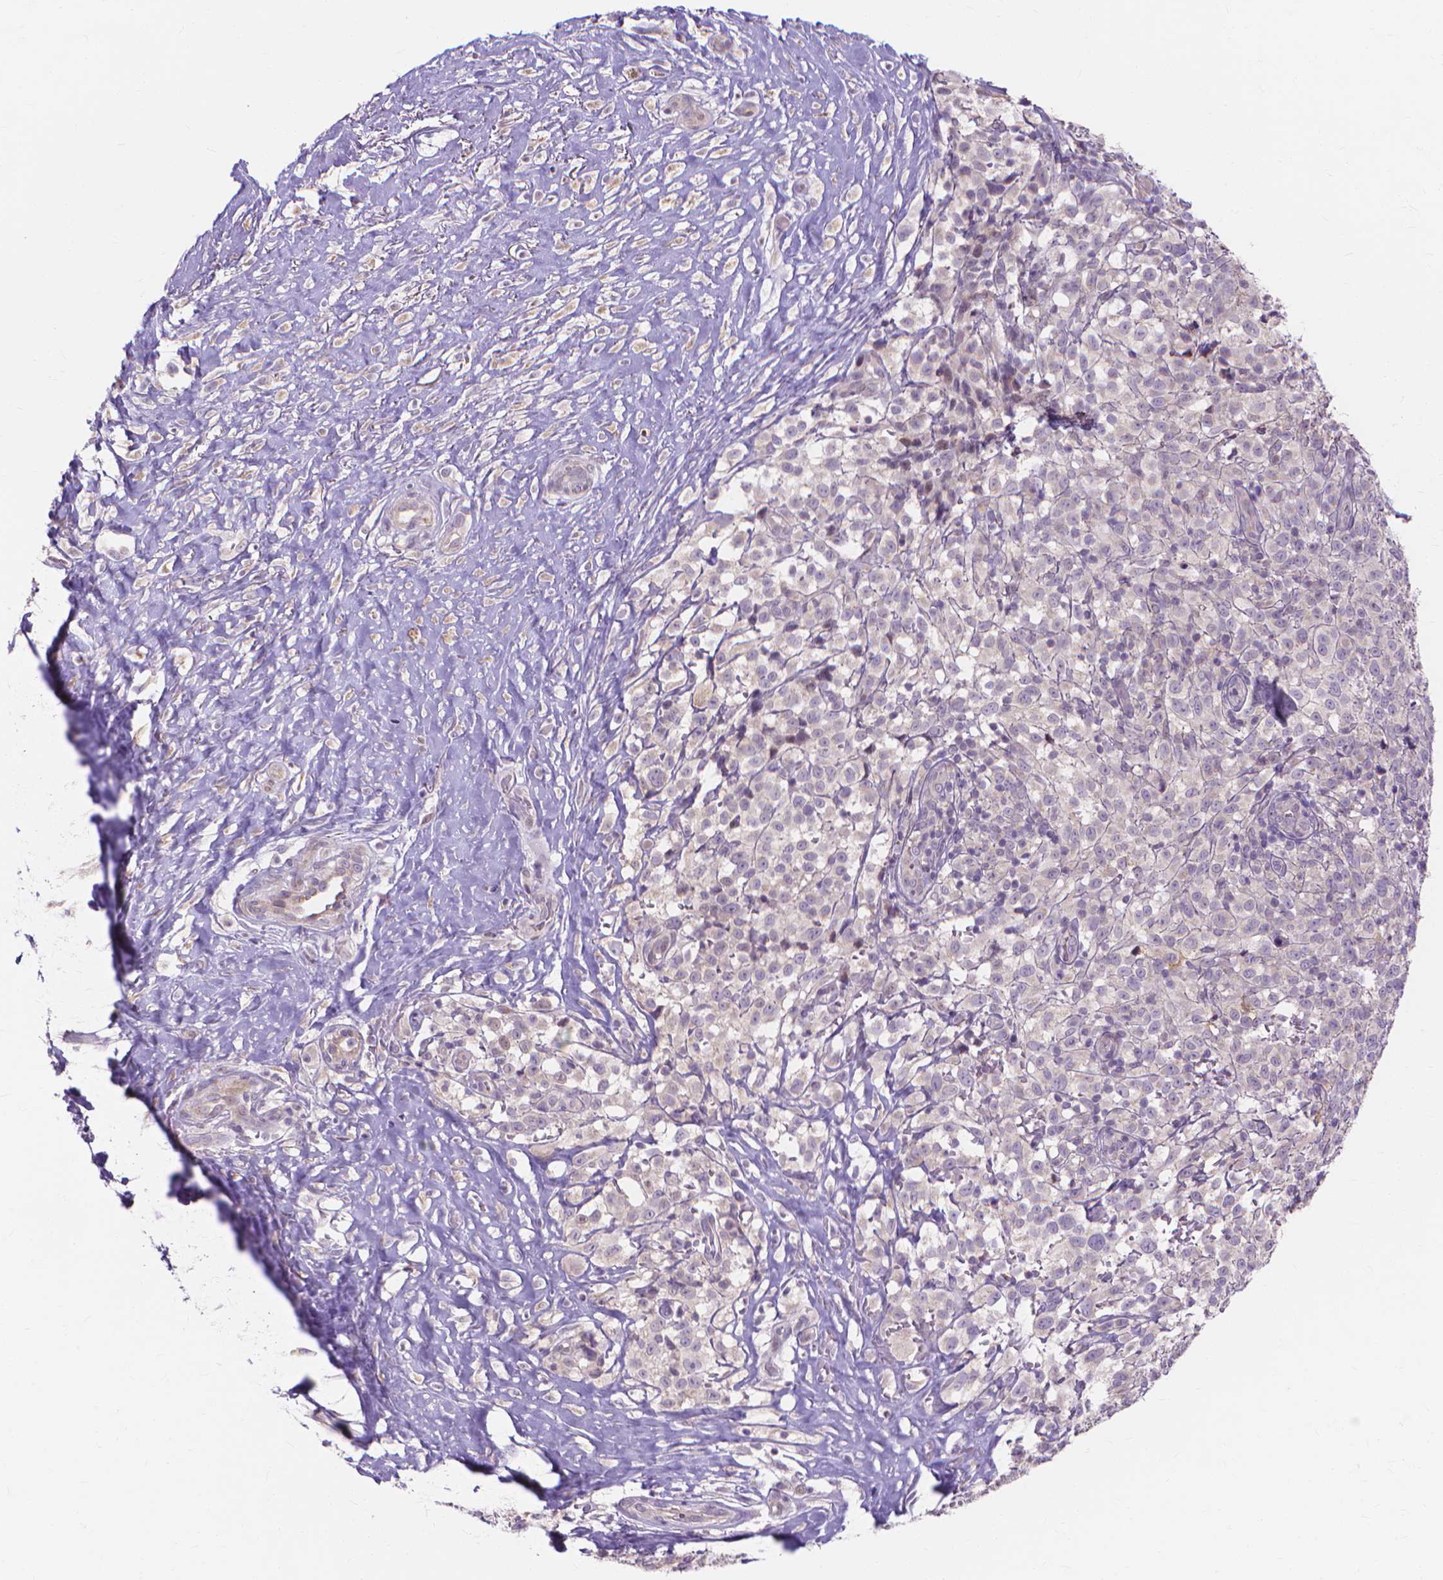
{"staining": {"intensity": "negative", "quantity": "none", "location": "none"}, "tissue": "melanoma", "cell_type": "Tumor cells", "image_type": "cancer", "snomed": [{"axis": "morphology", "description": "Malignant melanoma, NOS"}, {"axis": "topography", "description": "Skin"}], "caption": "Tumor cells show no significant protein staining in malignant melanoma.", "gene": "PRDM13", "patient": {"sex": "male", "age": 85}}